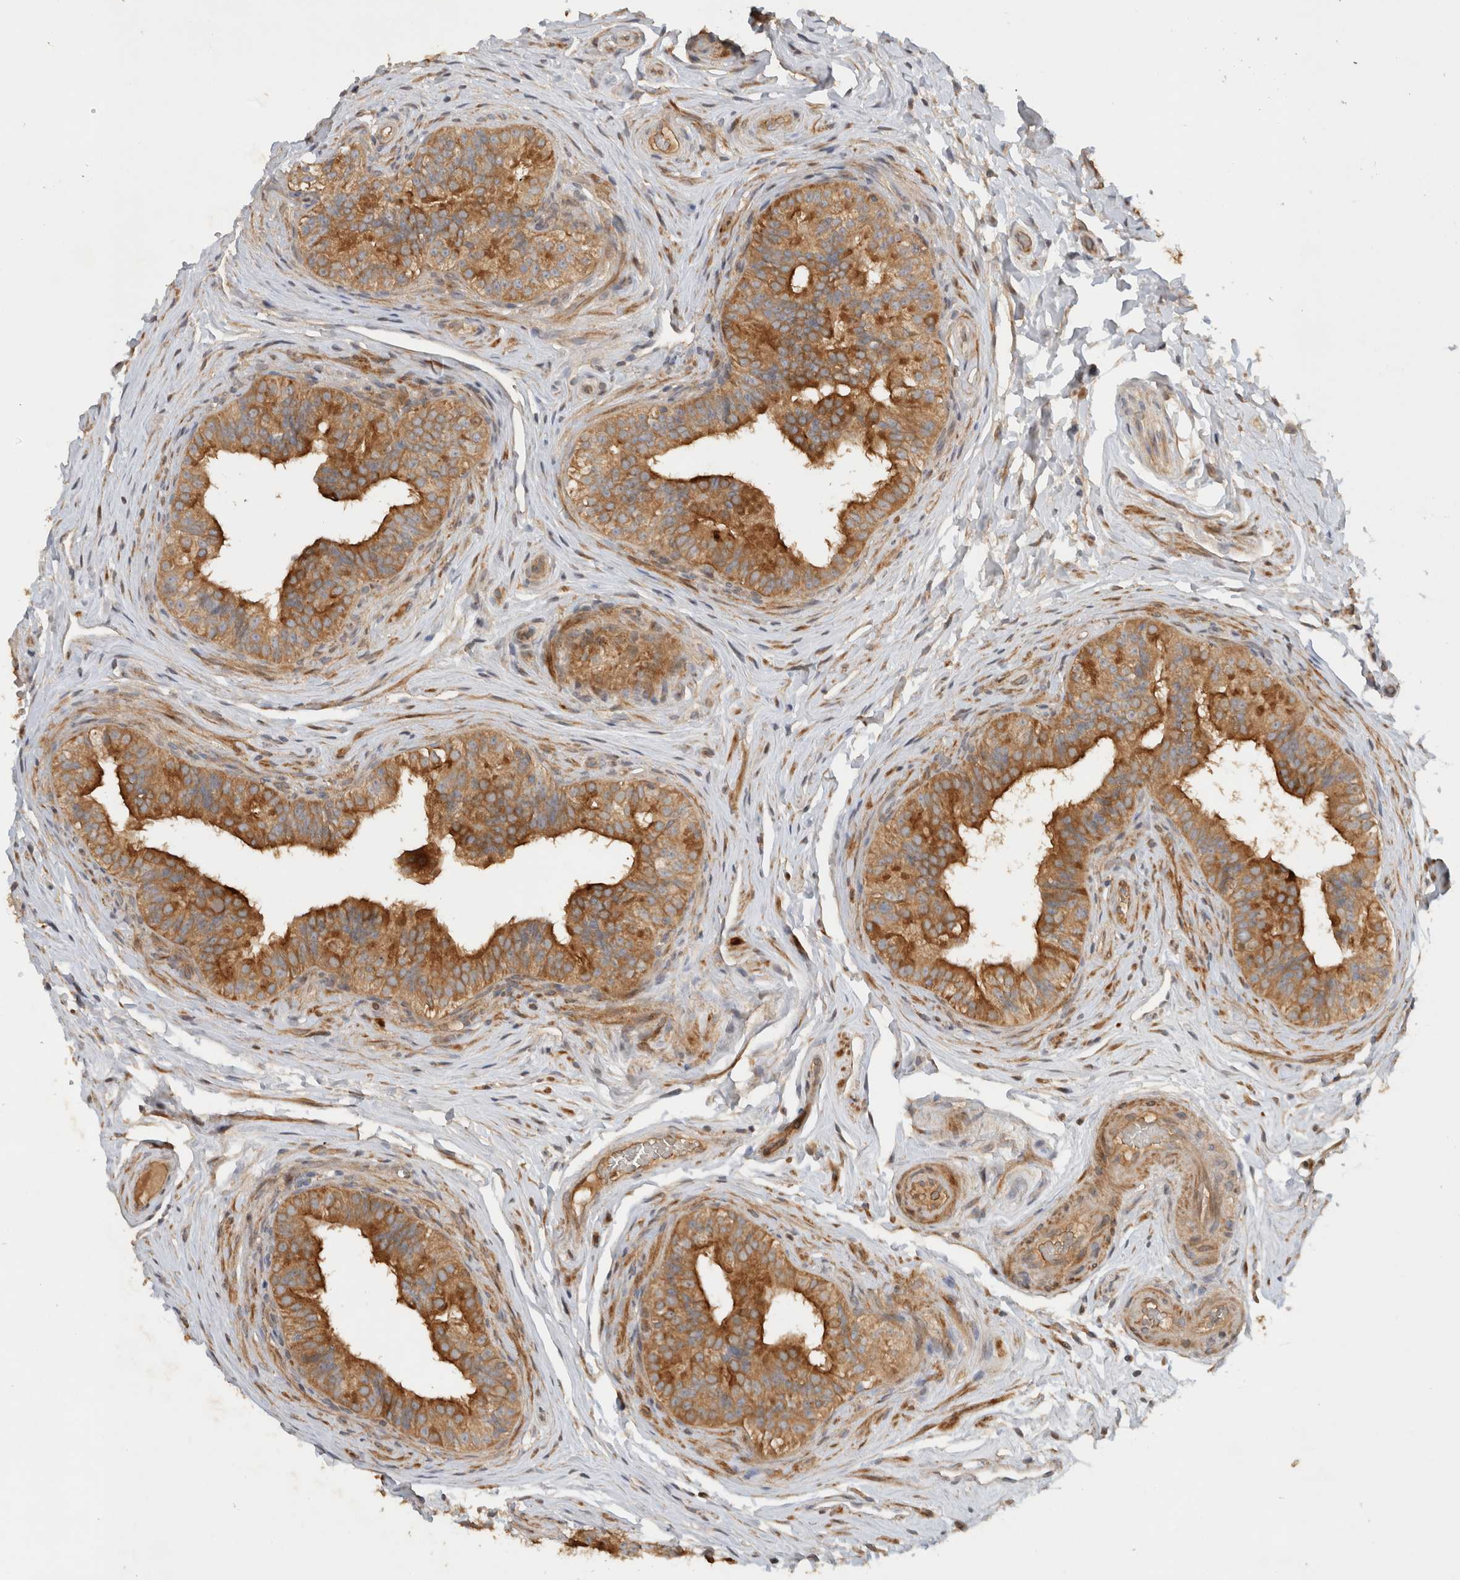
{"staining": {"intensity": "strong", "quantity": "<25%", "location": "cytoplasmic/membranous"}, "tissue": "epididymis", "cell_type": "Glandular cells", "image_type": "normal", "snomed": [{"axis": "morphology", "description": "Normal tissue, NOS"}, {"axis": "topography", "description": "Epididymis"}], "caption": "Immunohistochemistry of normal human epididymis demonstrates medium levels of strong cytoplasmic/membranous expression in about <25% of glandular cells.", "gene": "ARMC9", "patient": {"sex": "male", "age": 49}}